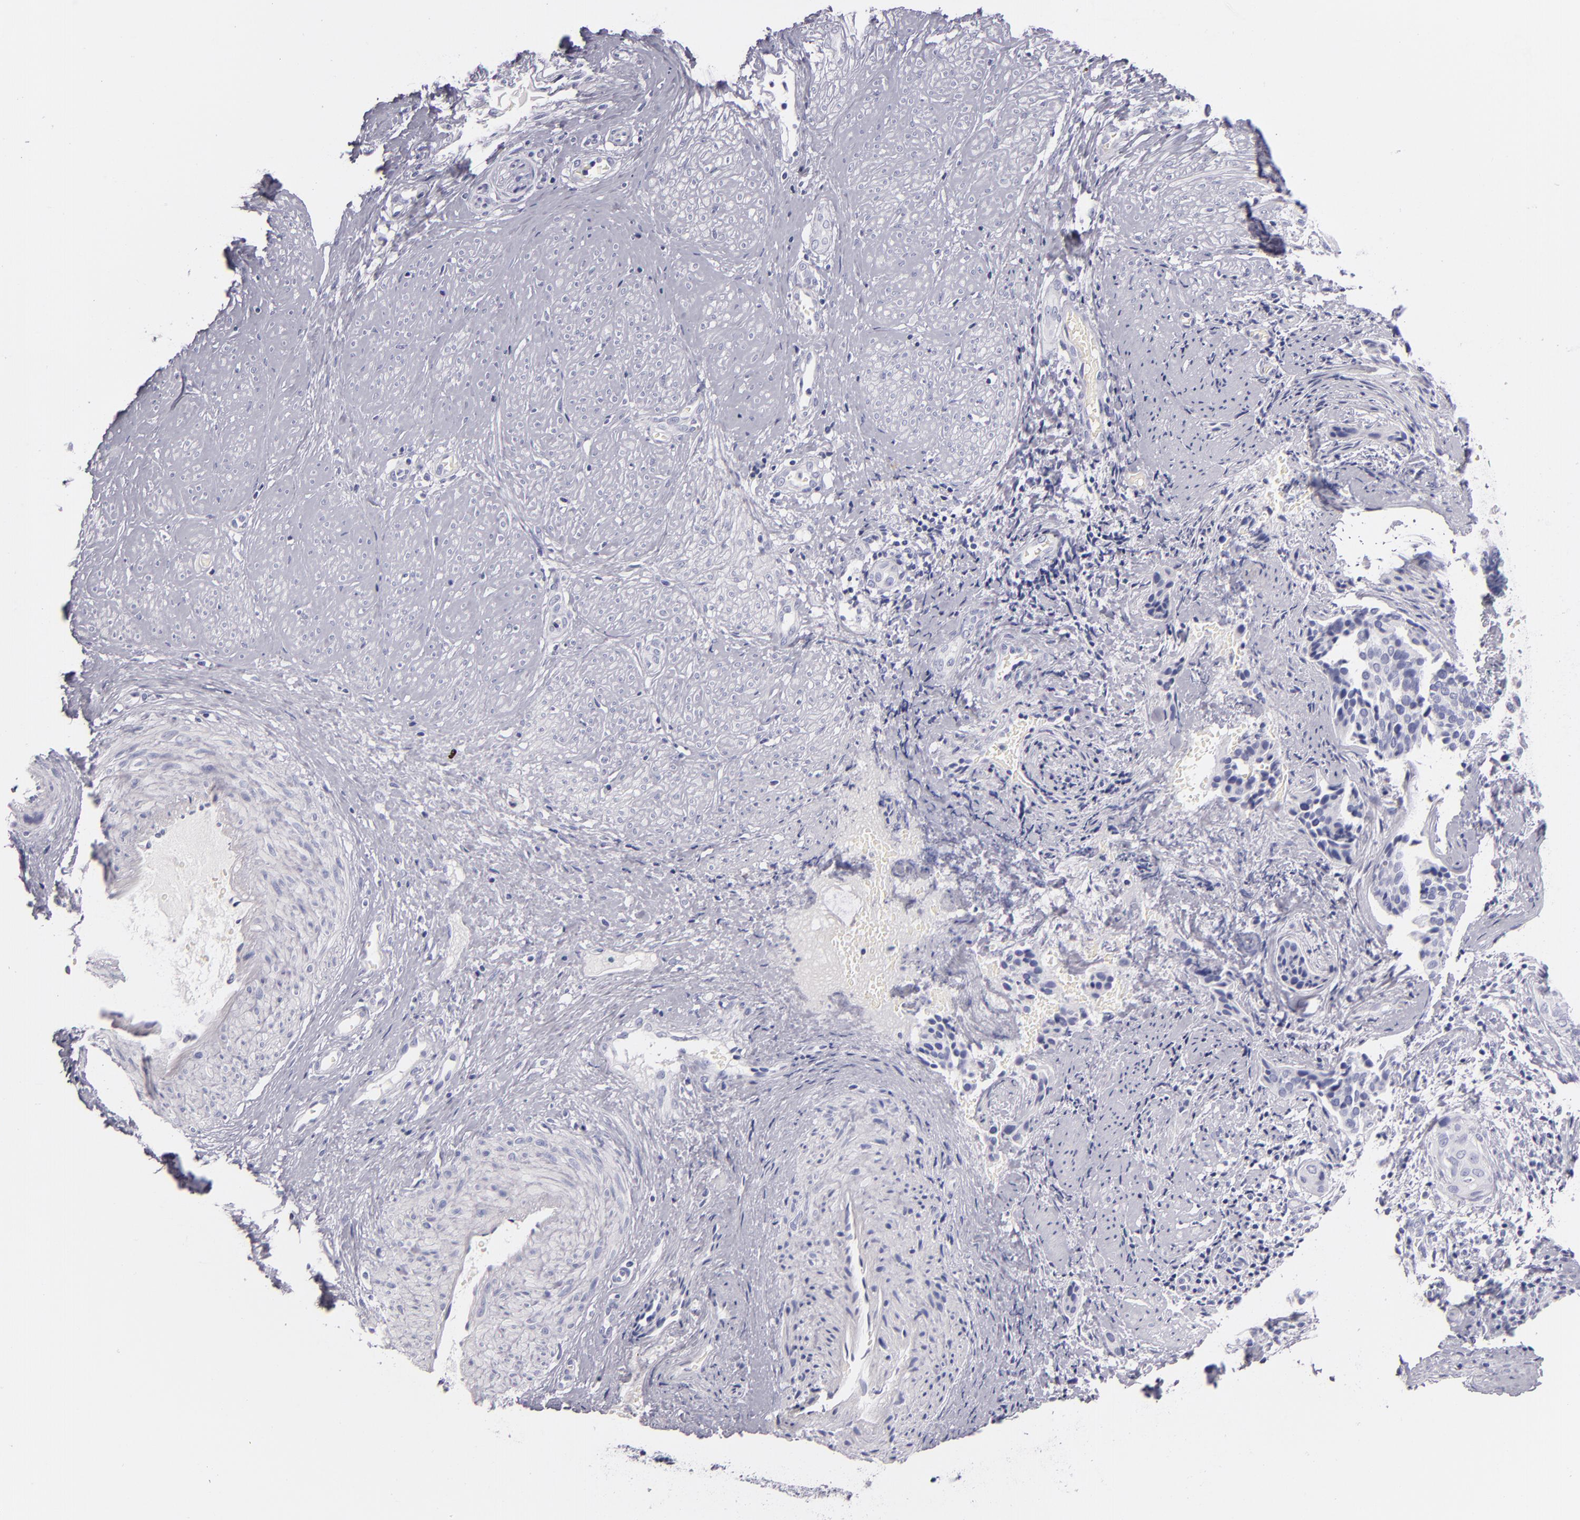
{"staining": {"intensity": "negative", "quantity": "none", "location": "none"}, "tissue": "cervical cancer", "cell_type": "Tumor cells", "image_type": "cancer", "snomed": [{"axis": "morphology", "description": "Squamous cell carcinoma, NOS"}, {"axis": "topography", "description": "Cervix"}], "caption": "Immunohistochemistry (IHC) image of cervical cancer (squamous cell carcinoma) stained for a protein (brown), which reveals no positivity in tumor cells.", "gene": "FABP1", "patient": {"sex": "female", "age": 31}}